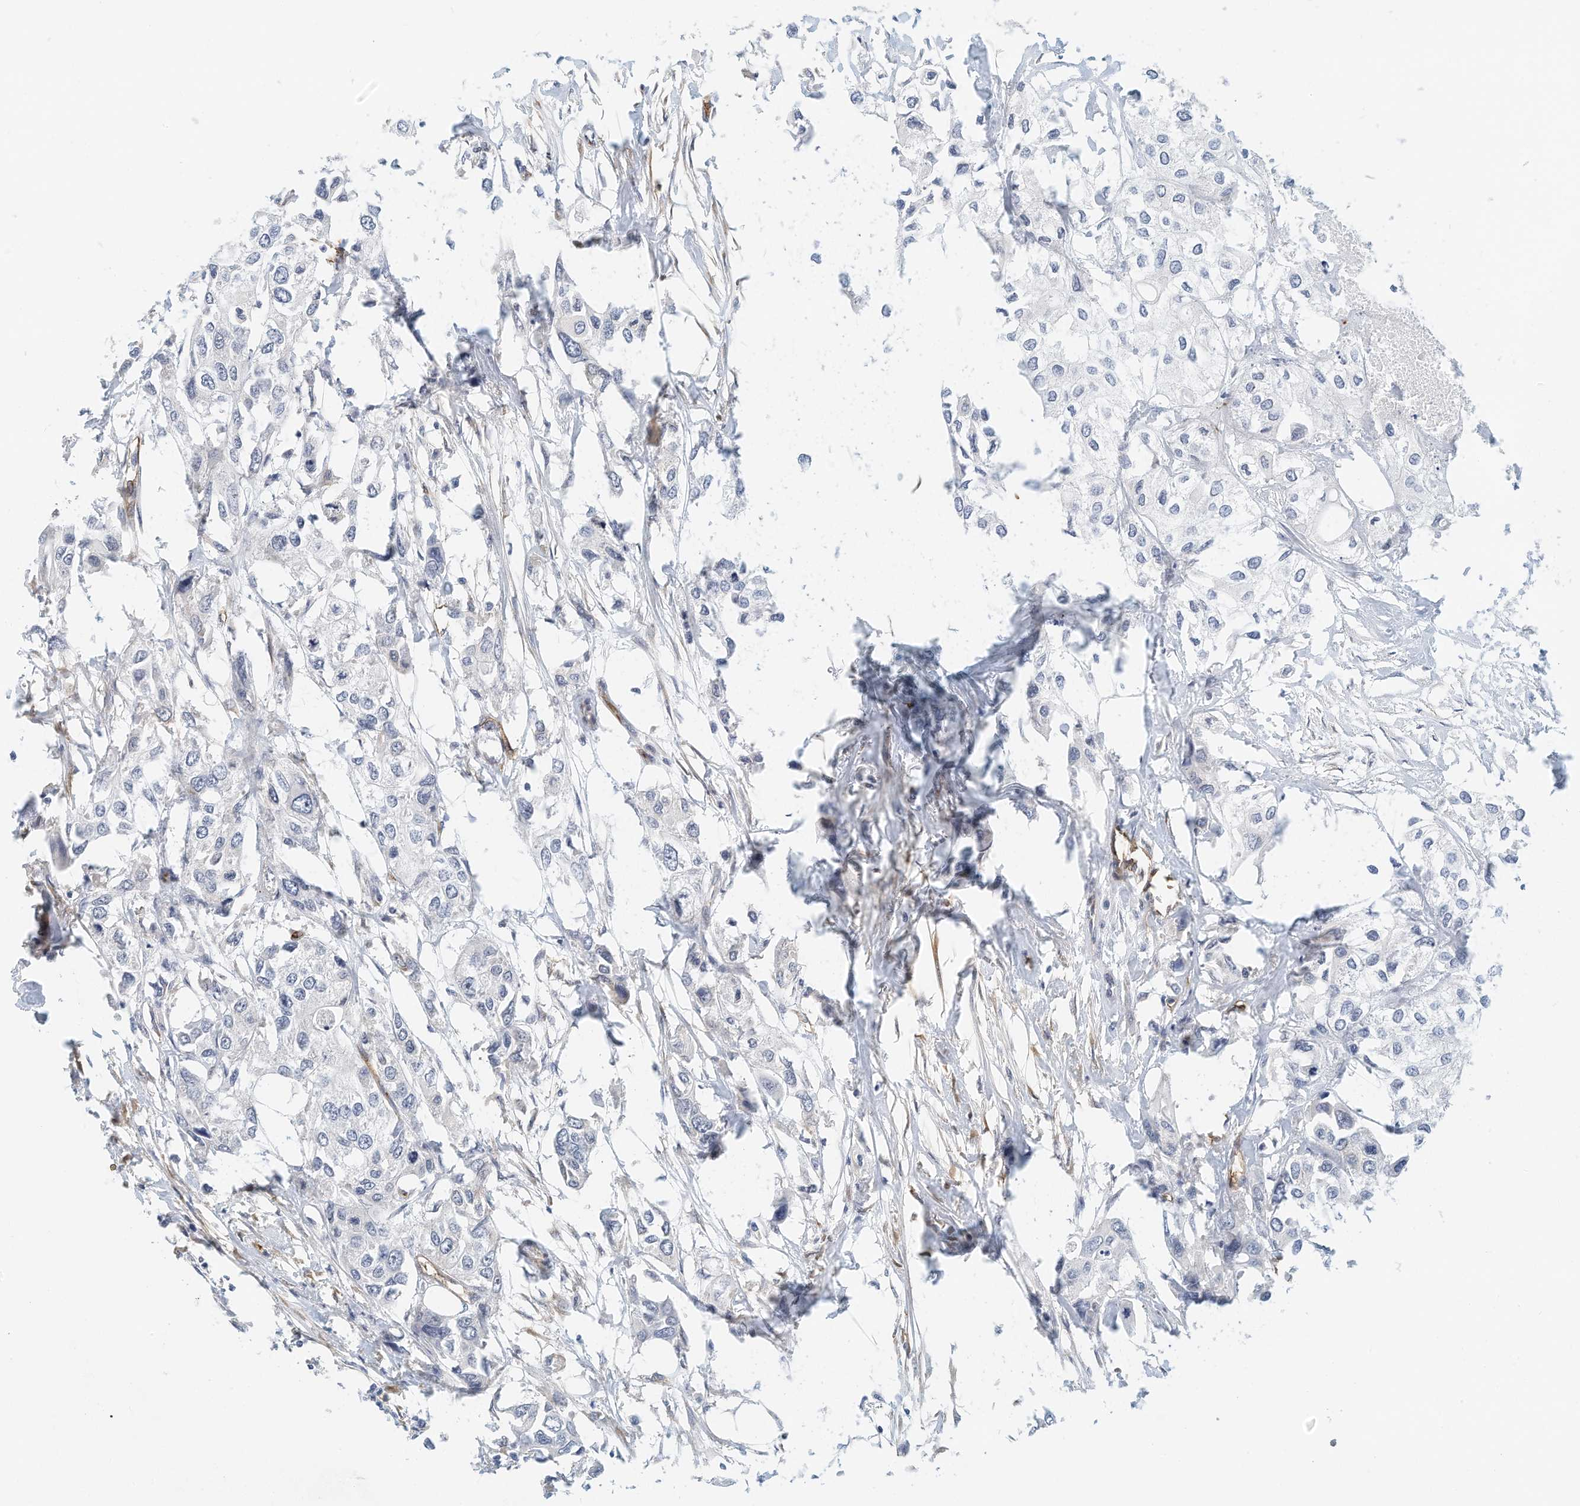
{"staining": {"intensity": "negative", "quantity": "none", "location": "none"}, "tissue": "urothelial cancer", "cell_type": "Tumor cells", "image_type": "cancer", "snomed": [{"axis": "morphology", "description": "Urothelial carcinoma, High grade"}, {"axis": "topography", "description": "Urinary bladder"}], "caption": "Tumor cells show no significant positivity in high-grade urothelial carcinoma. The staining is performed using DAB (3,3'-diaminobenzidine) brown chromogen with nuclei counter-stained in using hematoxylin.", "gene": "ARHGAP28", "patient": {"sex": "male", "age": 64}}